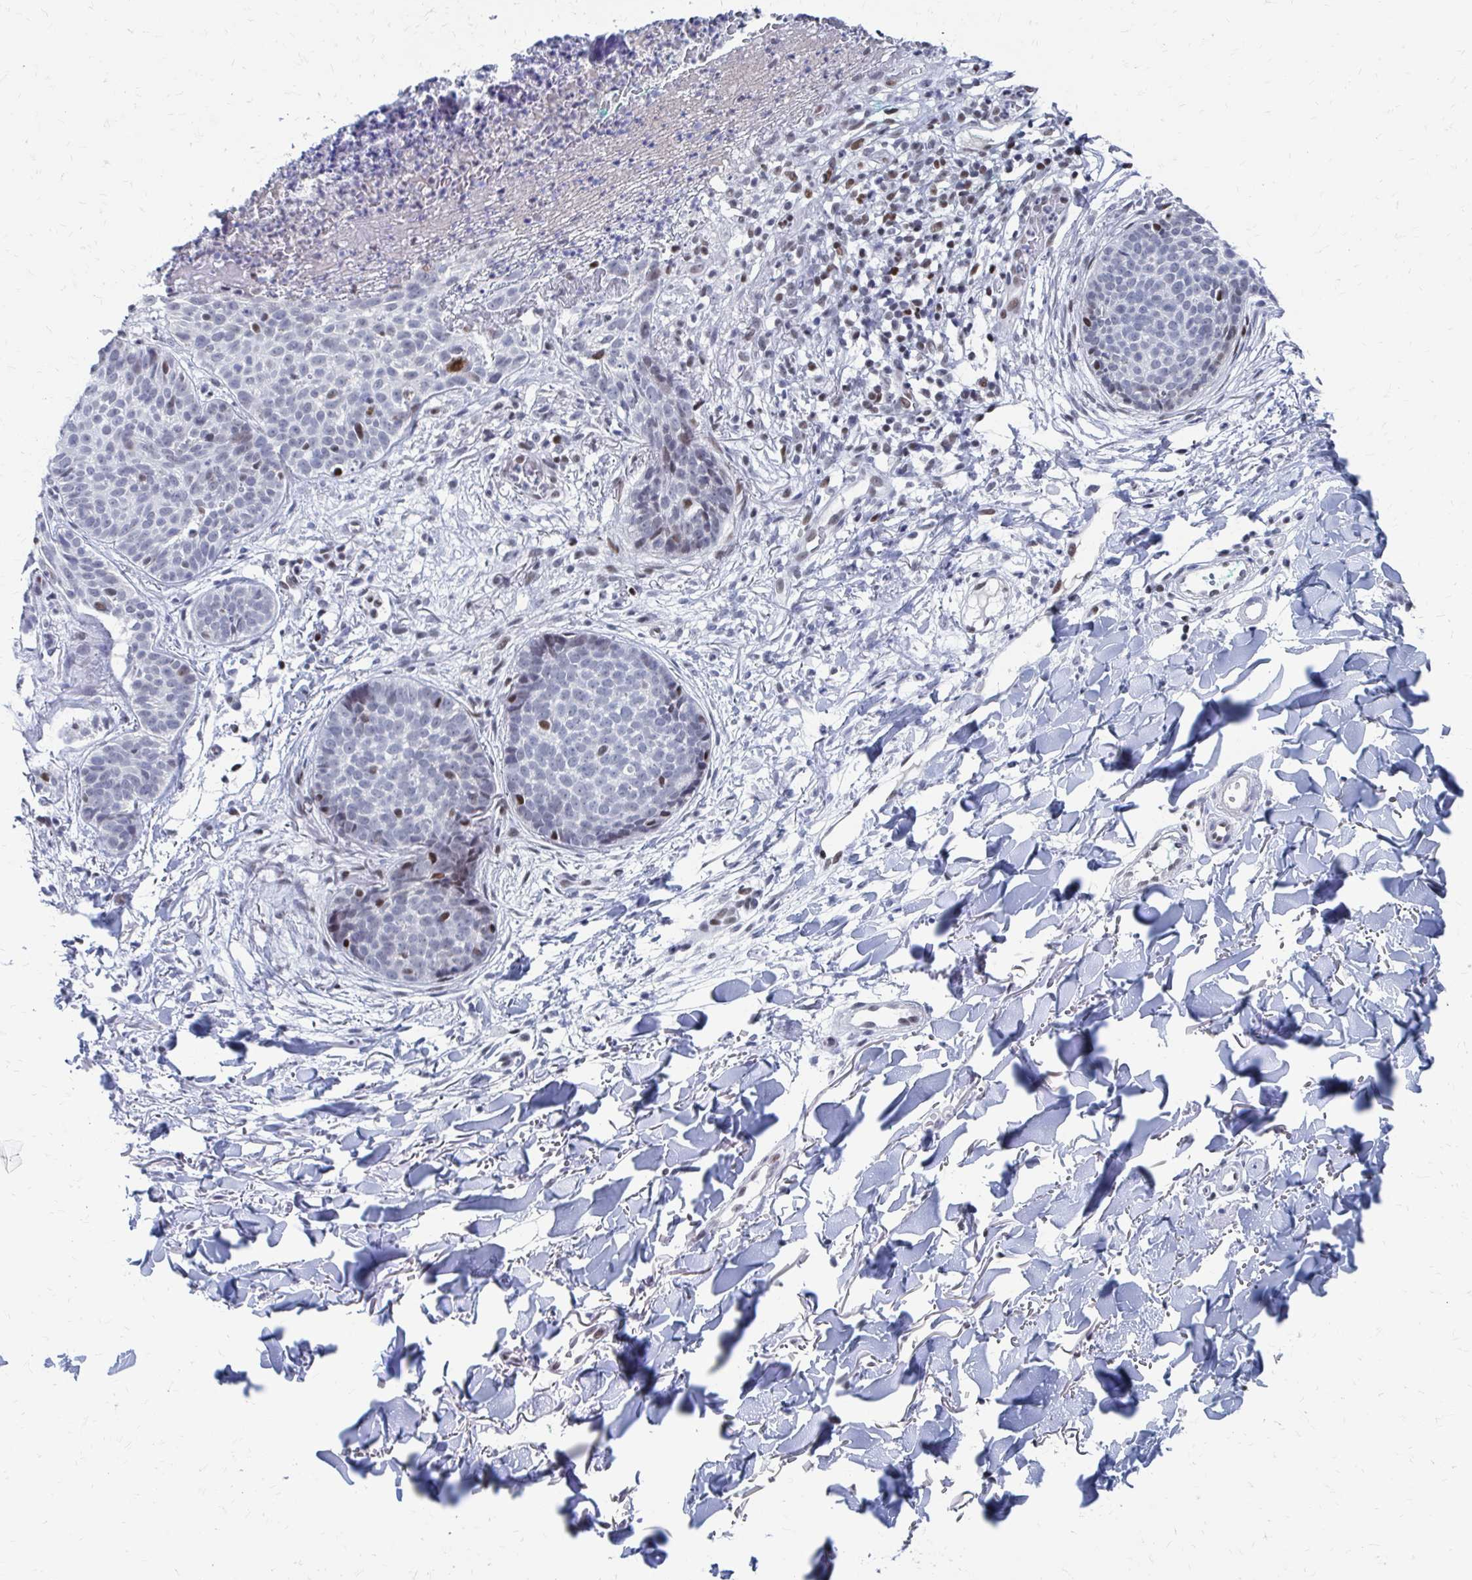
{"staining": {"intensity": "moderate", "quantity": "<25%", "location": "nuclear"}, "tissue": "skin cancer", "cell_type": "Tumor cells", "image_type": "cancer", "snomed": [{"axis": "morphology", "description": "Basal cell carcinoma"}, {"axis": "topography", "description": "Skin"}, {"axis": "topography", "description": "Skin of neck"}, {"axis": "topography", "description": "Skin of shoulder"}, {"axis": "topography", "description": "Skin of back"}], "caption": "Protein expression by immunohistochemistry exhibits moderate nuclear expression in about <25% of tumor cells in skin cancer (basal cell carcinoma).", "gene": "CDIN1", "patient": {"sex": "male", "age": 80}}